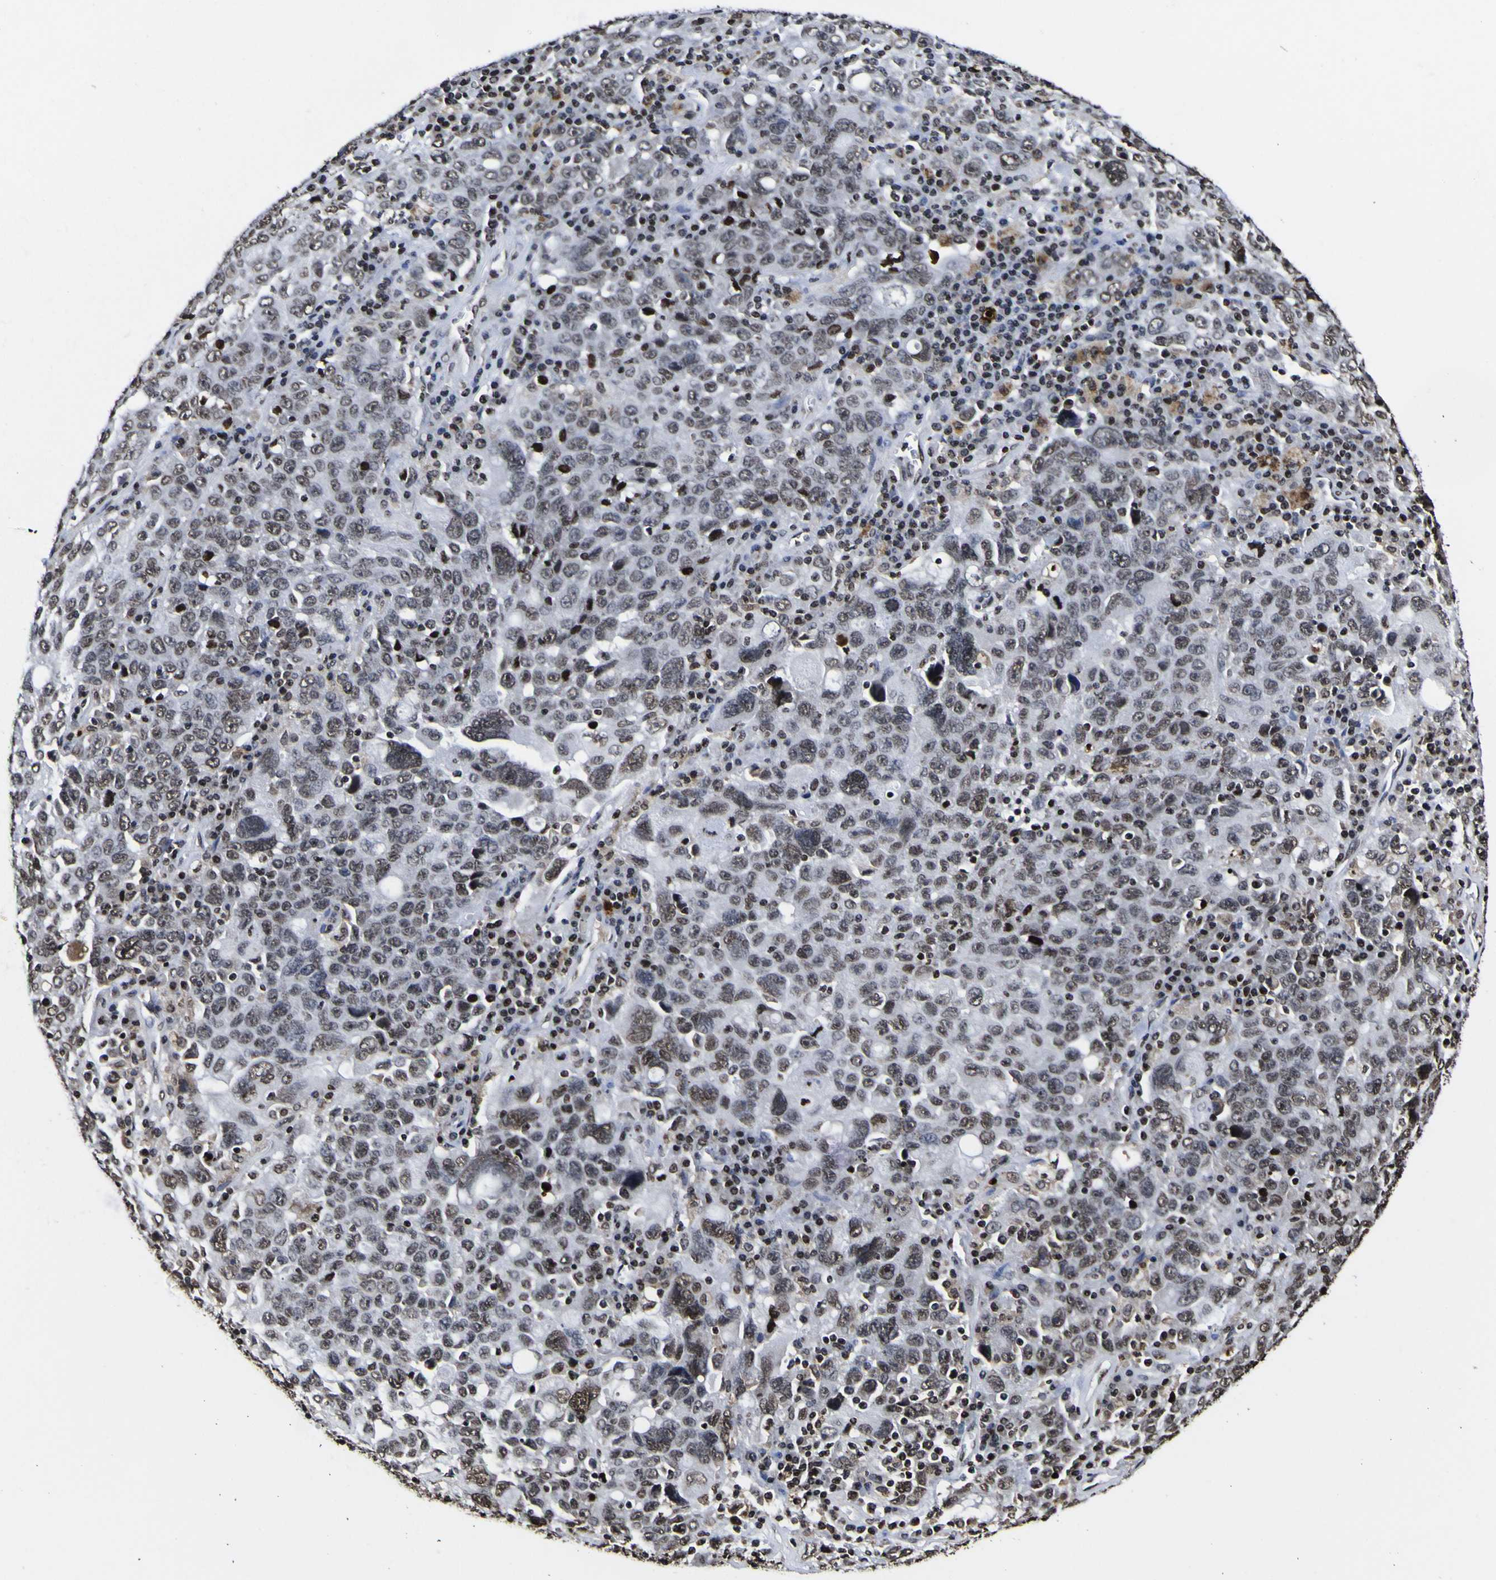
{"staining": {"intensity": "moderate", "quantity": "<25%", "location": "nuclear"}, "tissue": "ovarian cancer", "cell_type": "Tumor cells", "image_type": "cancer", "snomed": [{"axis": "morphology", "description": "Carcinoma, endometroid"}, {"axis": "topography", "description": "Ovary"}], "caption": "Human endometroid carcinoma (ovarian) stained with a brown dye reveals moderate nuclear positive staining in approximately <25% of tumor cells.", "gene": "PIAS1", "patient": {"sex": "female", "age": 62}}